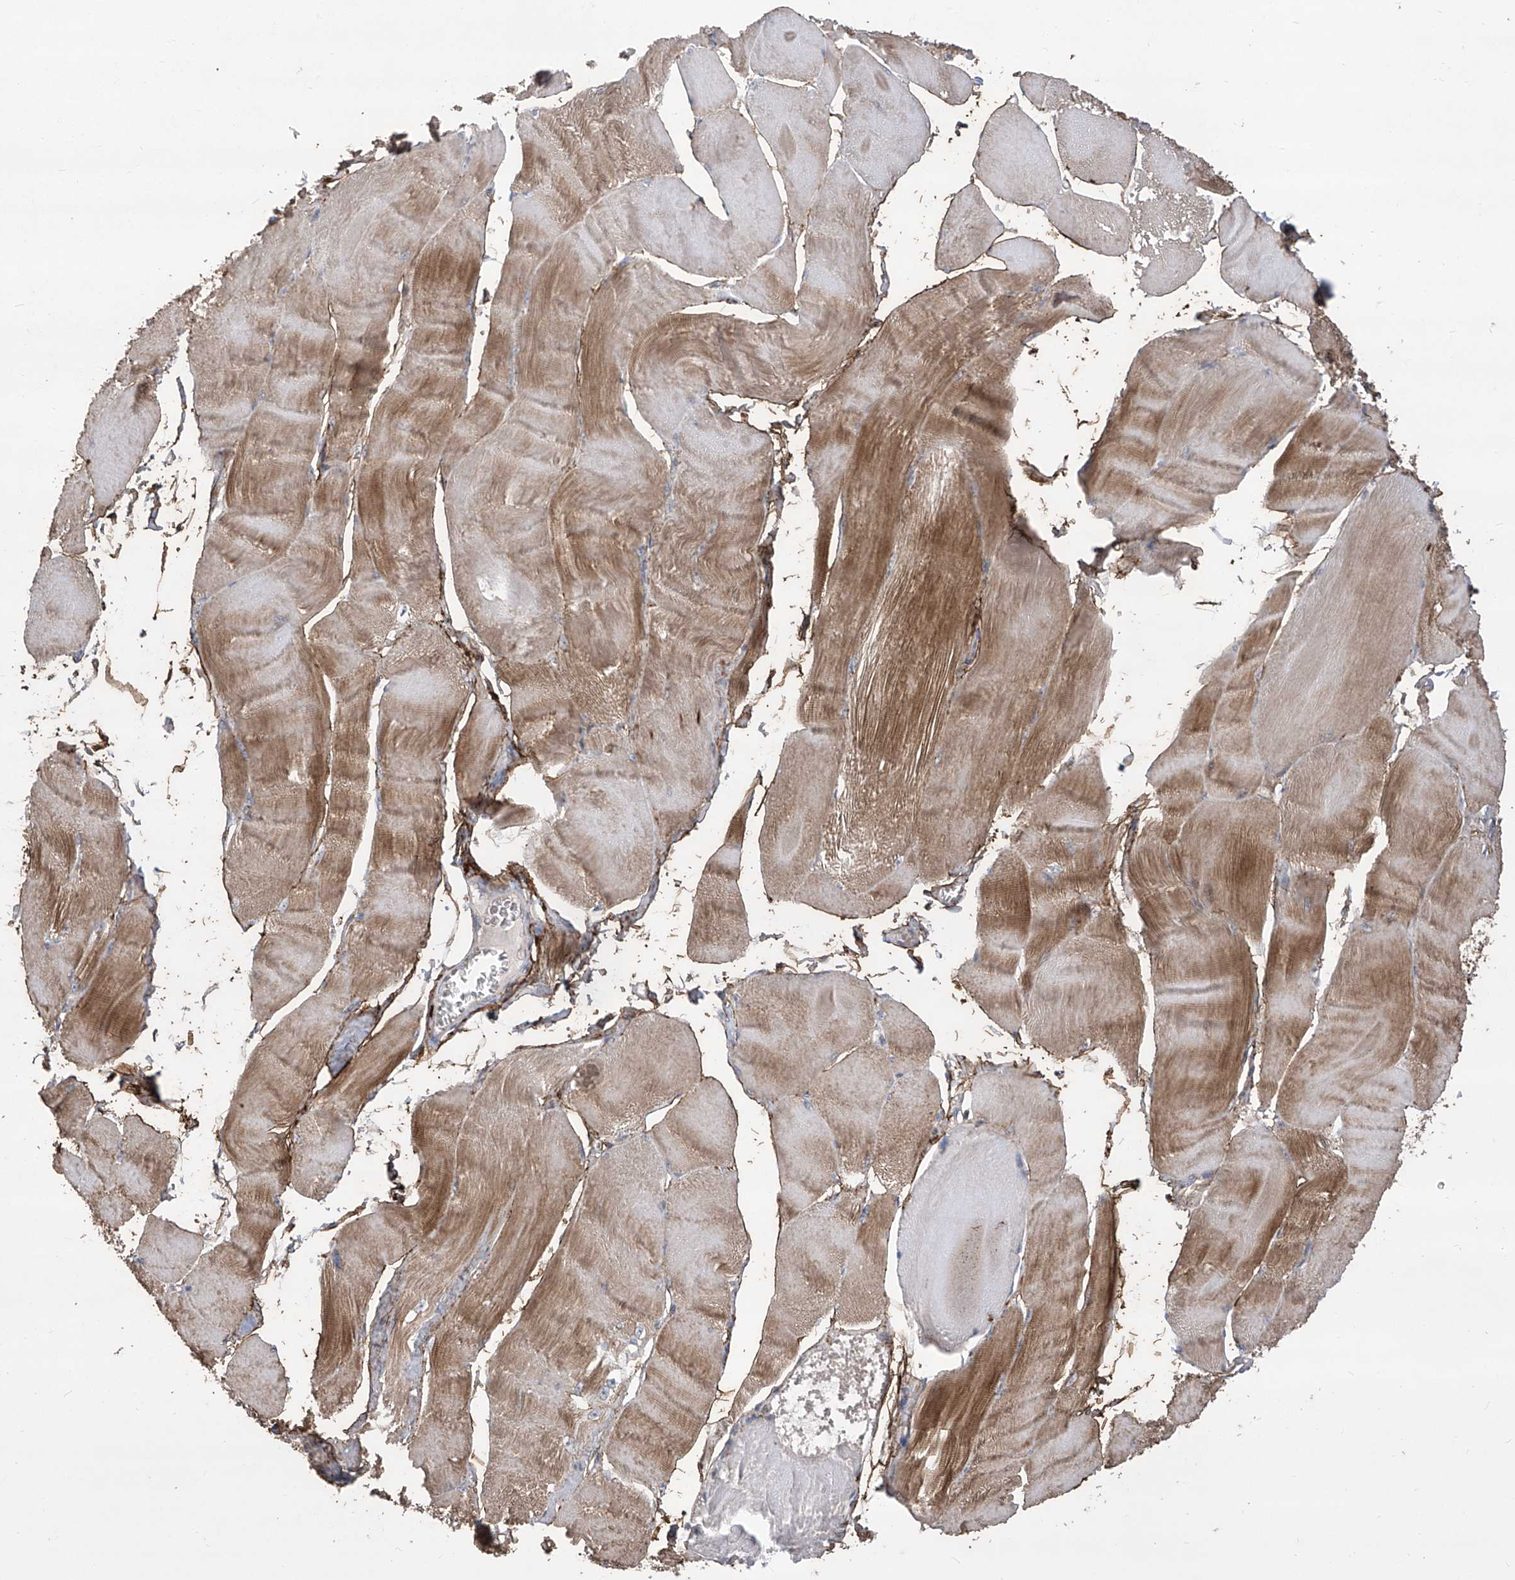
{"staining": {"intensity": "moderate", "quantity": "25%-75%", "location": "cytoplasmic/membranous"}, "tissue": "skeletal muscle", "cell_type": "Myocytes", "image_type": "normal", "snomed": [{"axis": "morphology", "description": "Normal tissue, NOS"}, {"axis": "morphology", "description": "Basal cell carcinoma"}, {"axis": "topography", "description": "Skeletal muscle"}], "caption": "Moderate cytoplasmic/membranous protein positivity is seen in approximately 25%-75% of myocytes in skeletal muscle. (DAB (3,3'-diaminobenzidine) IHC, brown staining for protein, blue staining for nuclei).", "gene": "TXNIP", "patient": {"sex": "female", "age": 64}}